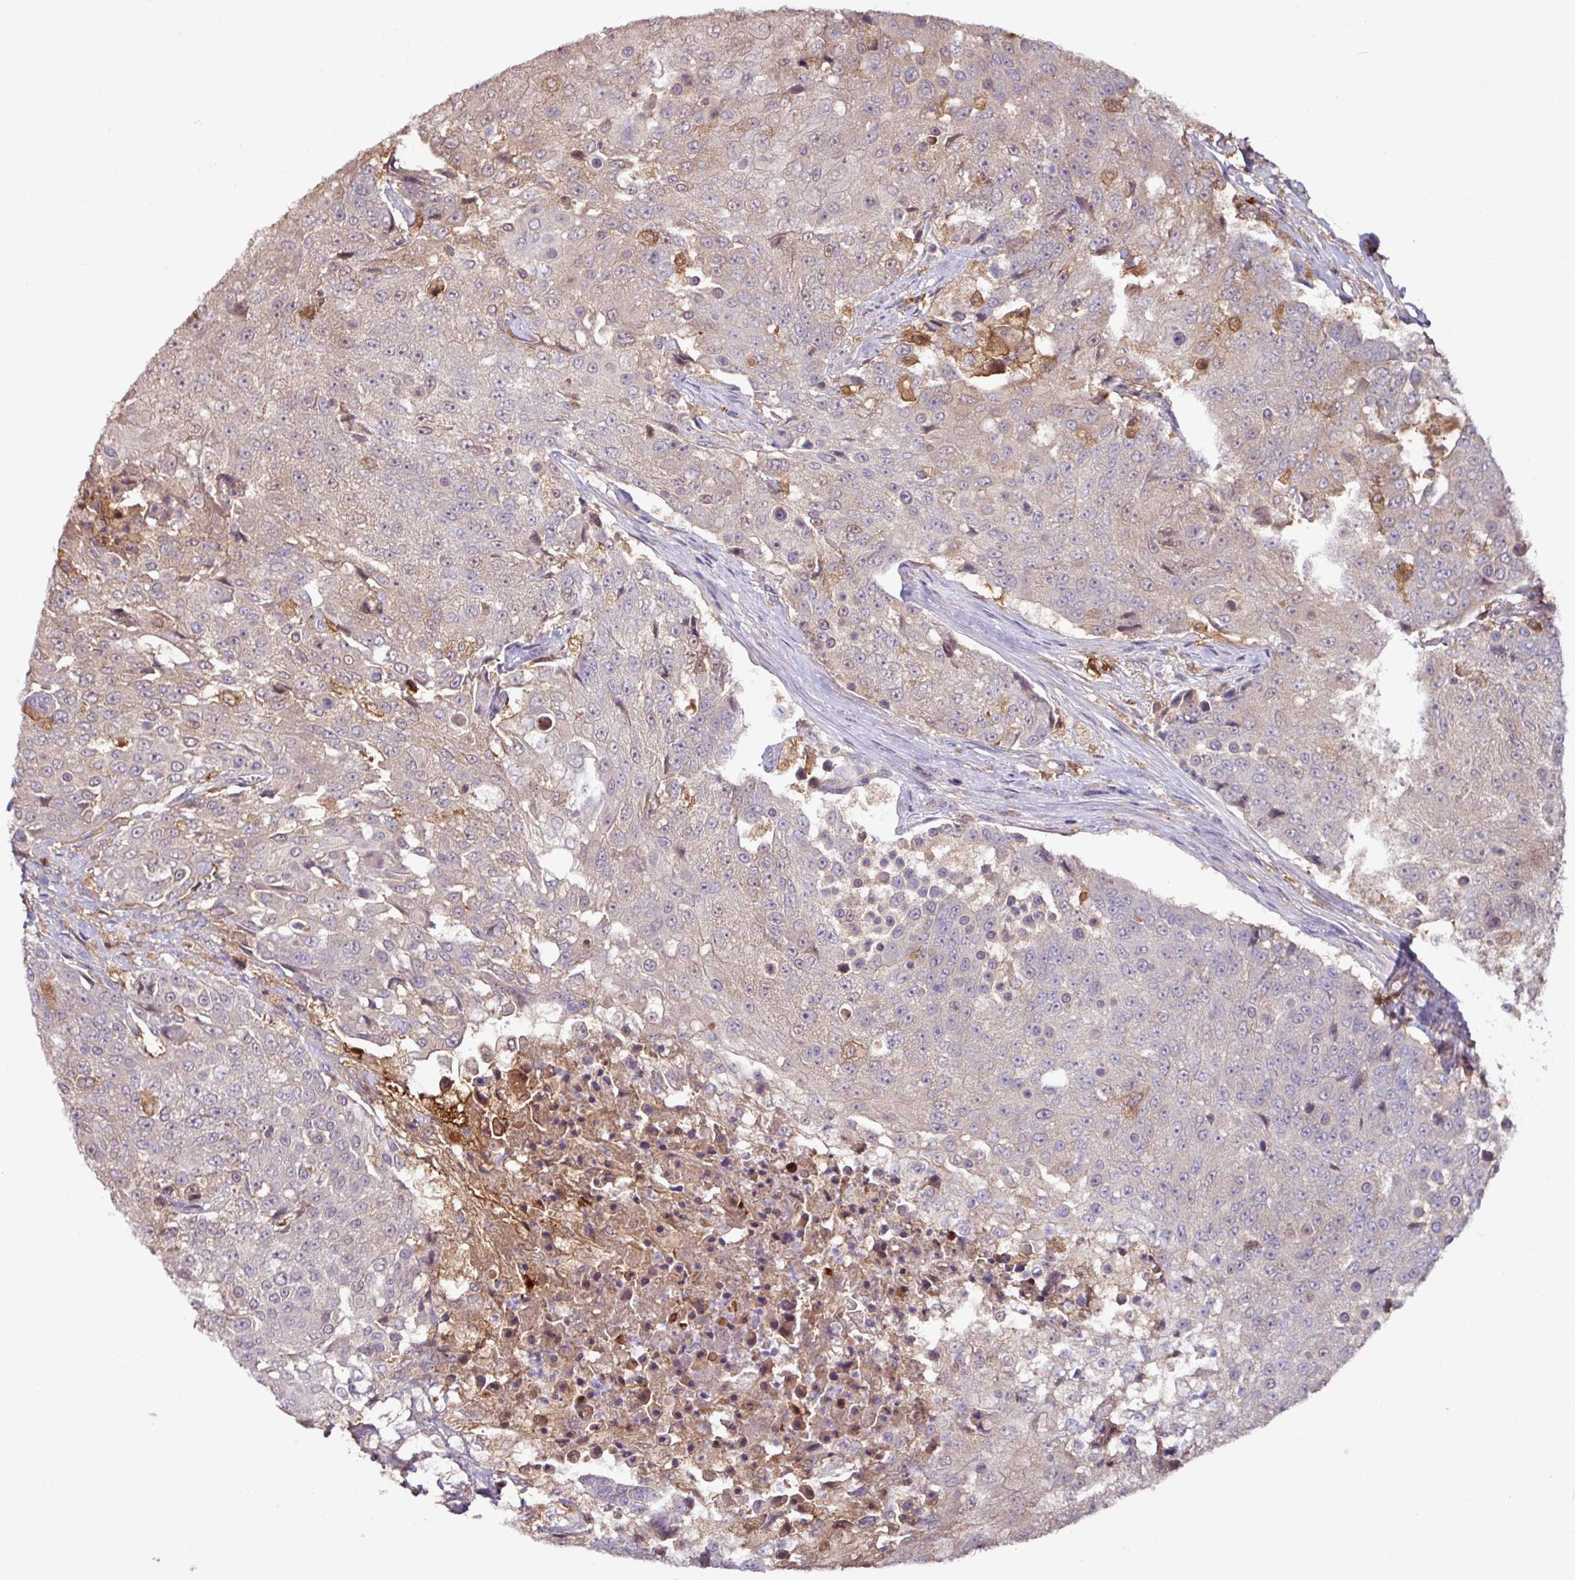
{"staining": {"intensity": "weak", "quantity": "<25%", "location": "cytoplasmic/membranous"}, "tissue": "urothelial cancer", "cell_type": "Tumor cells", "image_type": "cancer", "snomed": [{"axis": "morphology", "description": "Urothelial carcinoma, High grade"}, {"axis": "topography", "description": "Urinary bladder"}], "caption": "An image of human urothelial cancer is negative for staining in tumor cells. Nuclei are stained in blue.", "gene": "GNPDA1", "patient": {"sex": "female", "age": 63}}